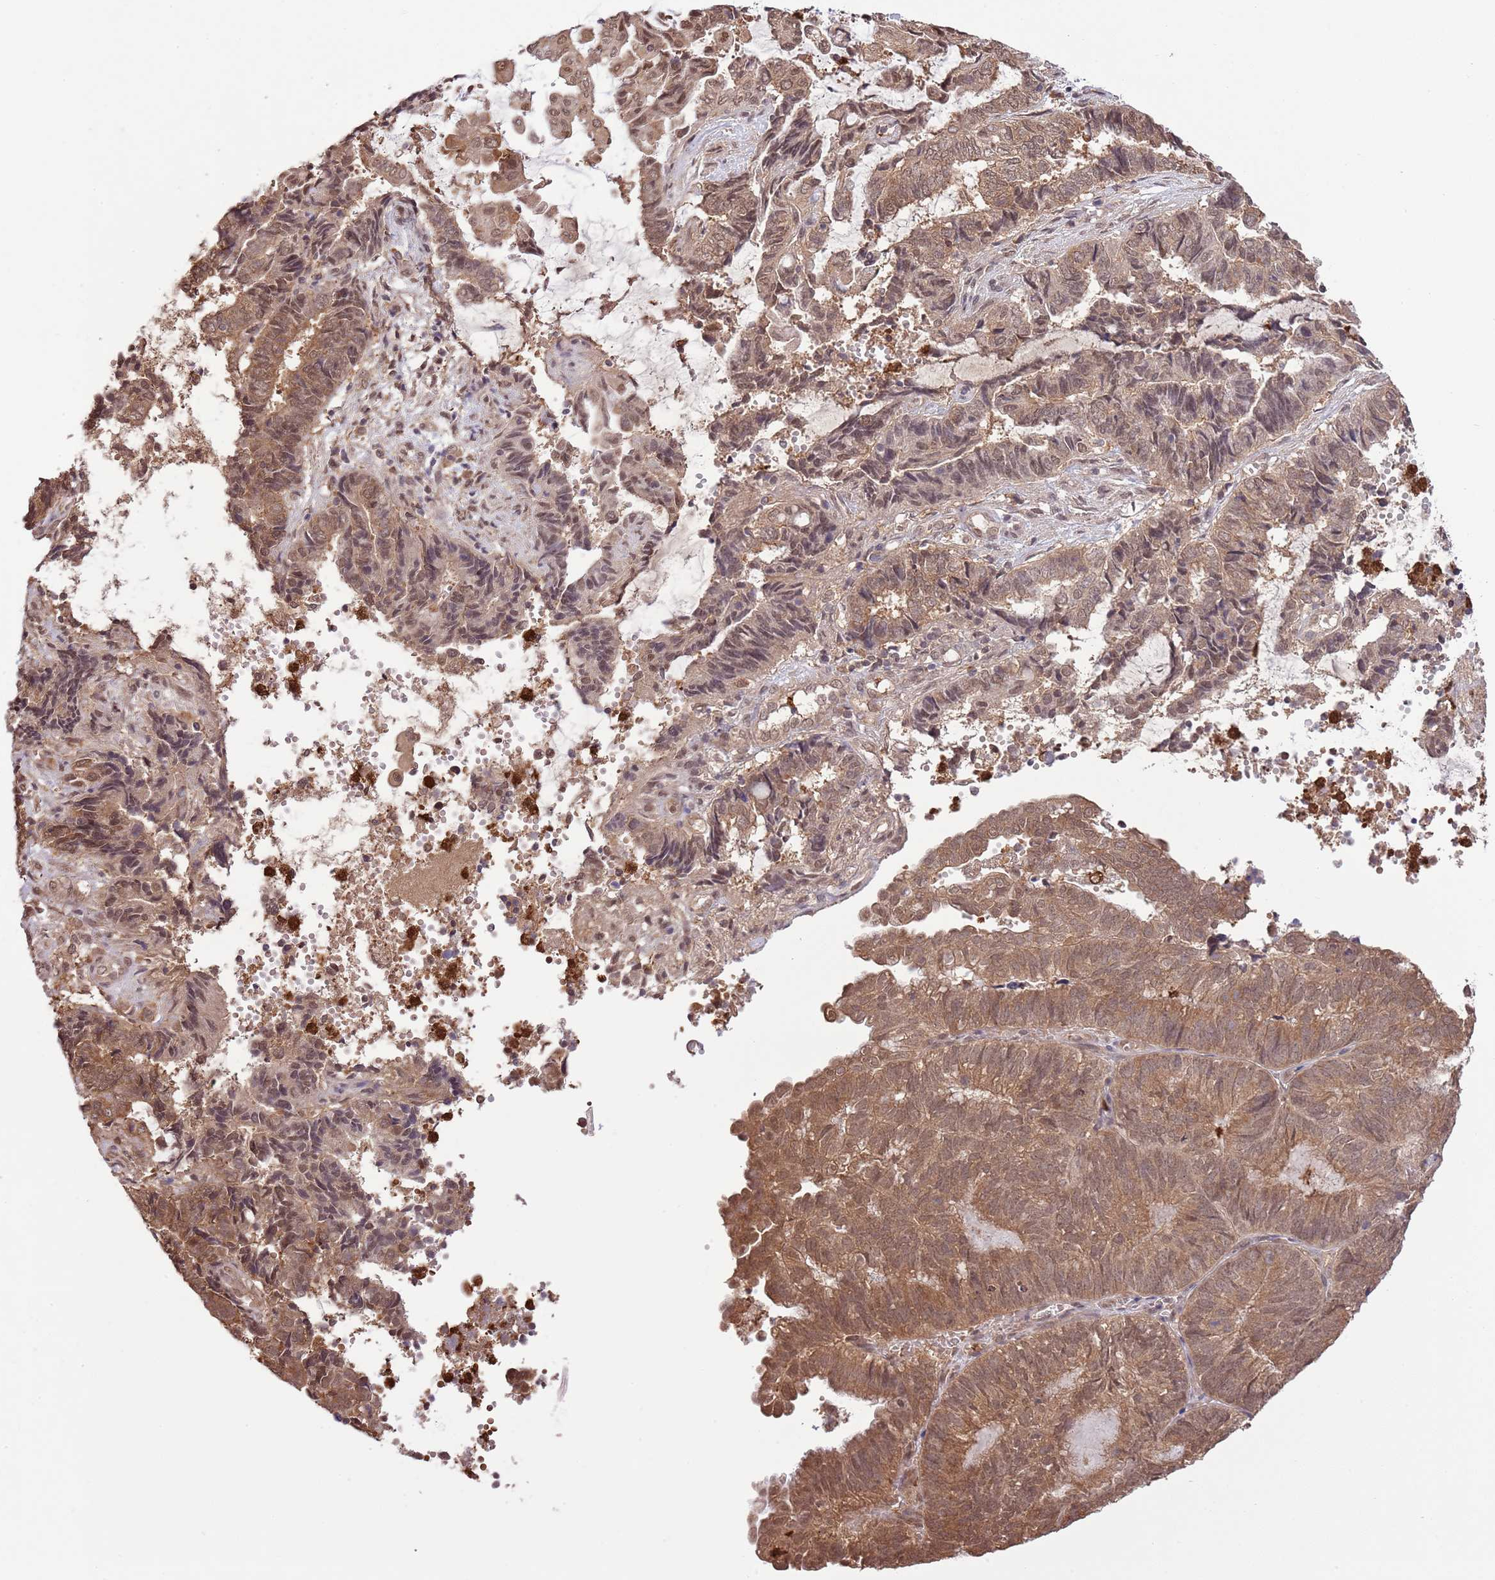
{"staining": {"intensity": "moderate", "quantity": ">75%", "location": "cytoplasmic/membranous,nuclear"}, "tissue": "endometrial cancer", "cell_type": "Tumor cells", "image_type": "cancer", "snomed": [{"axis": "morphology", "description": "Adenocarcinoma, NOS"}, {"axis": "topography", "description": "Uterus"}, {"axis": "topography", "description": "Endometrium"}], "caption": "Brown immunohistochemical staining in endometrial cancer (adenocarcinoma) displays moderate cytoplasmic/membranous and nuclear expression in approximately >75% of tumor cells. (brown staining indicates protein expression, while blue staining denotes nuclei).", "gene": "AMIGO1", "patient": {"sex": "female", "age": 70}}